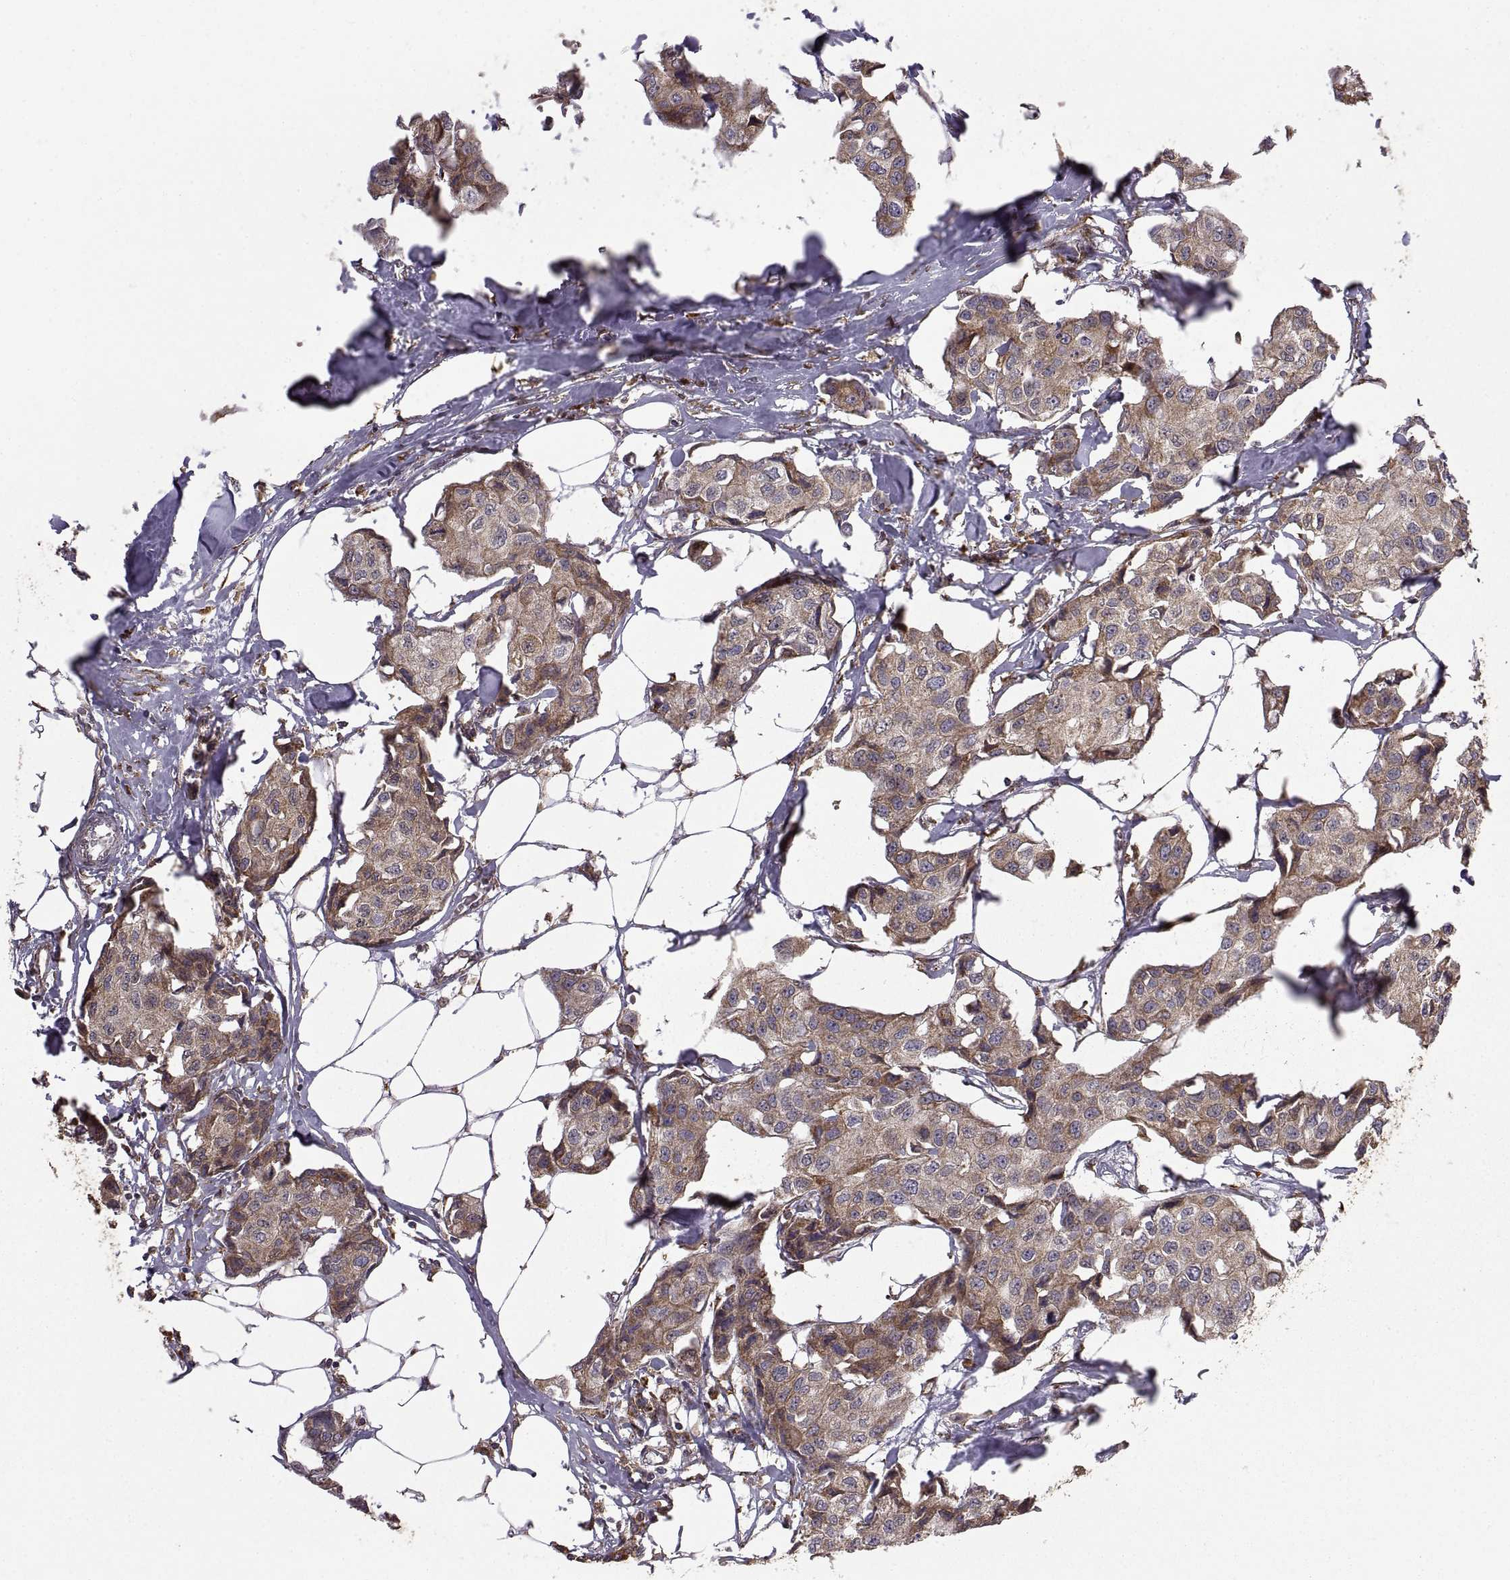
{"staining": {"intensity": "moderate", "quantity": "<25%", "location": "cytoplasmic/membranous"}, "tissue": "breast cancer", "cell_type": "Tumor cells", "image_type": "cancer", "snomed": [{"axis": "morphology", "description": "Duct carcinoma"}, {"axis": "topography", "description": "Breast"}], "caption": "DAB immunohistochemical staining of human breast invasive ductal carcinoma demonstrates moderate cytoplasmic/membranous protein staining in approximately <25% of tumor cells.", "gene": "PDIA3", "patient": {"sex": "female", "age": 80}}